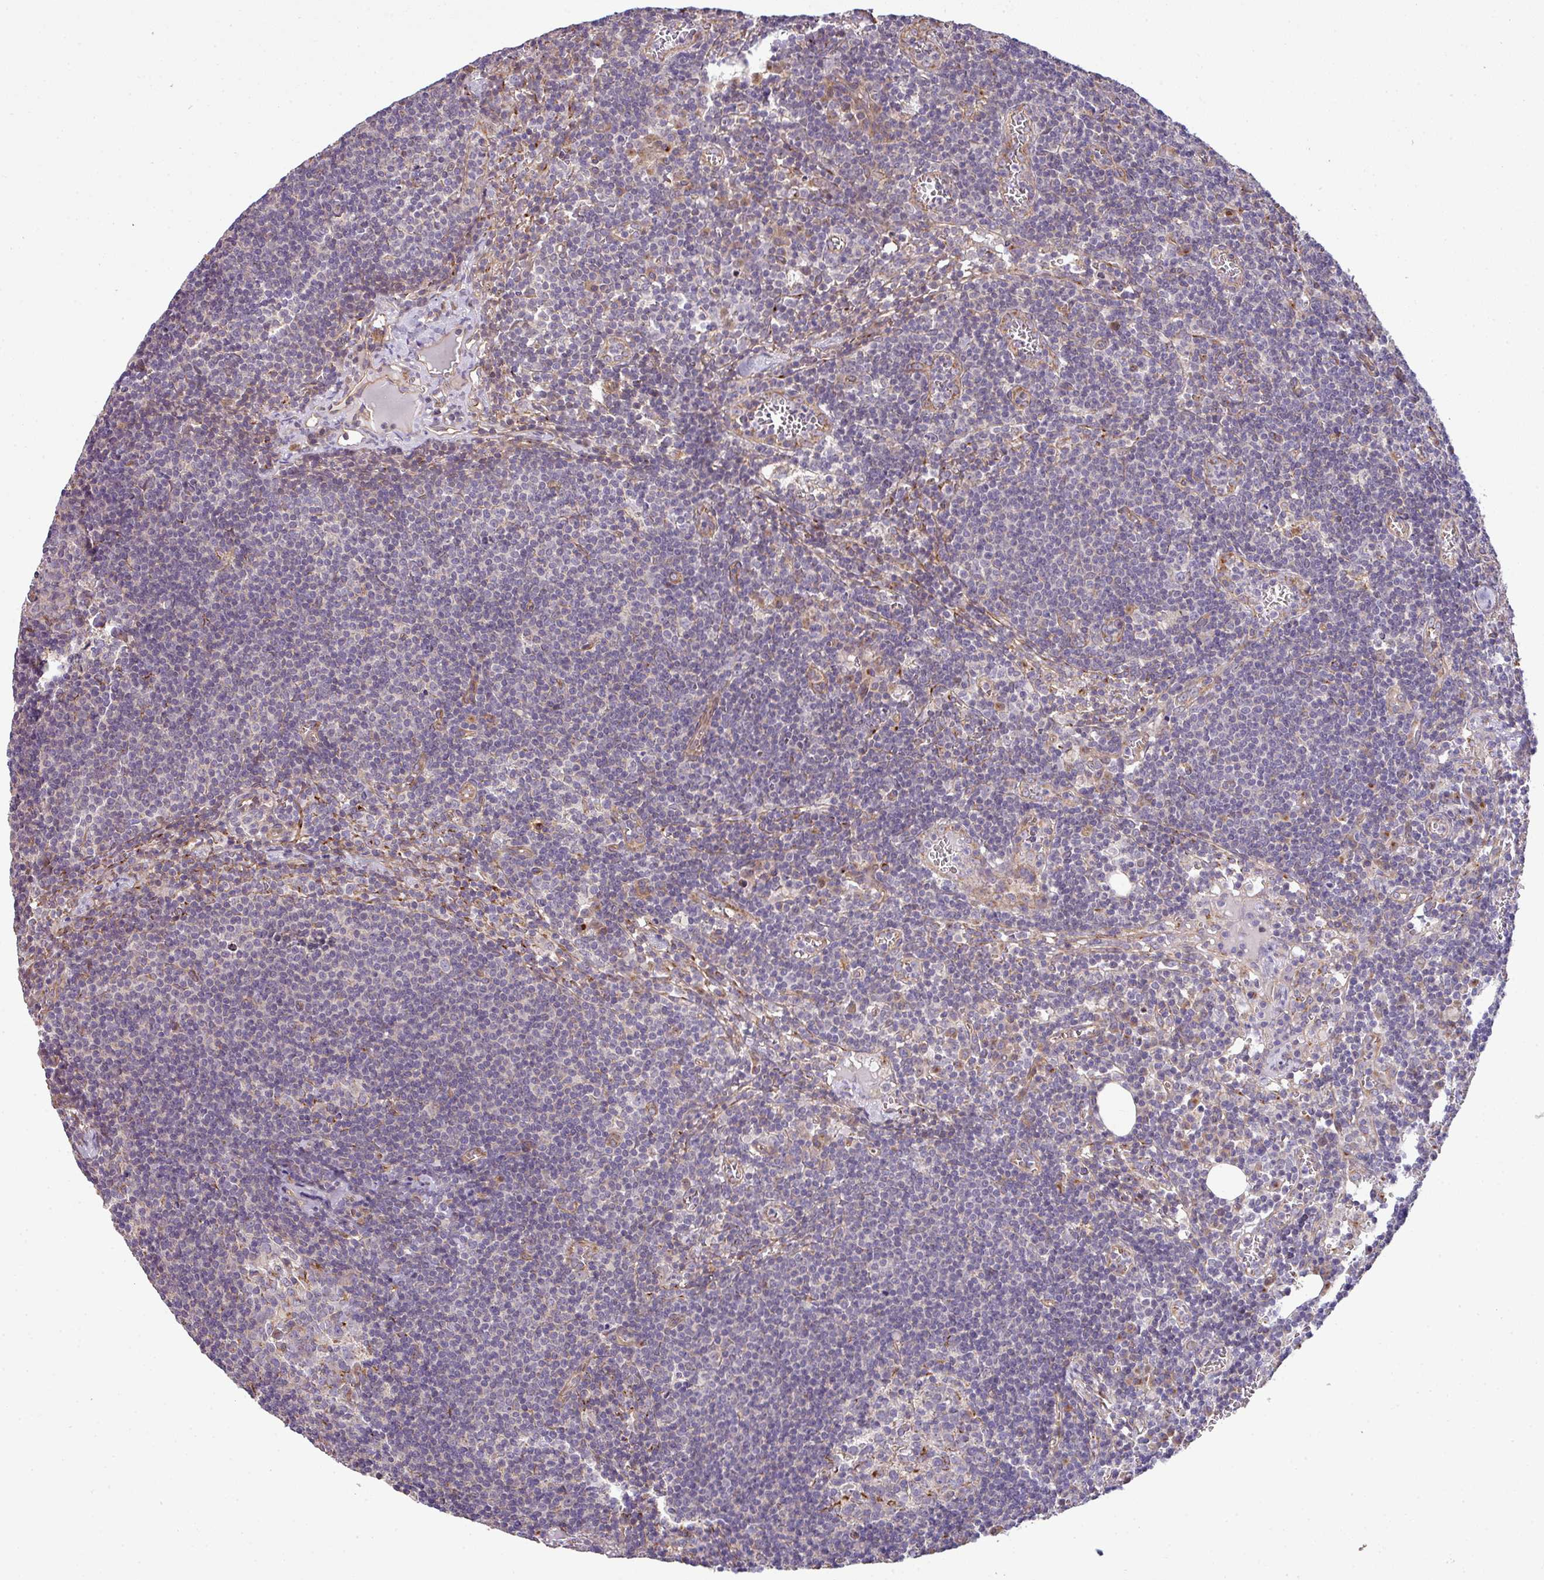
{"staining": {"intensity": "moderate", "quantity": "<25%", "location": "cytoplasmic/membranous"}, "tissue": "lymph node", "cell_type": "Germinal center cells", "image_type": "normal", "snomed": [{"axis": "morphology", "description": "Normal tissue, NOS"}, {"axis": "topography", "description": "Lymph node"}], "caption": "Immunohistochemistry (IHC) (DAB (3,3'-diaminobenzidine)) staining of unremarkable lymph node exhibits moderate cytoplasmic/membranous protein expression in approximately <25% of germinal center cells.", "gene": "TIMMDC1", "patient": {"sex": "female", "age": 27}}